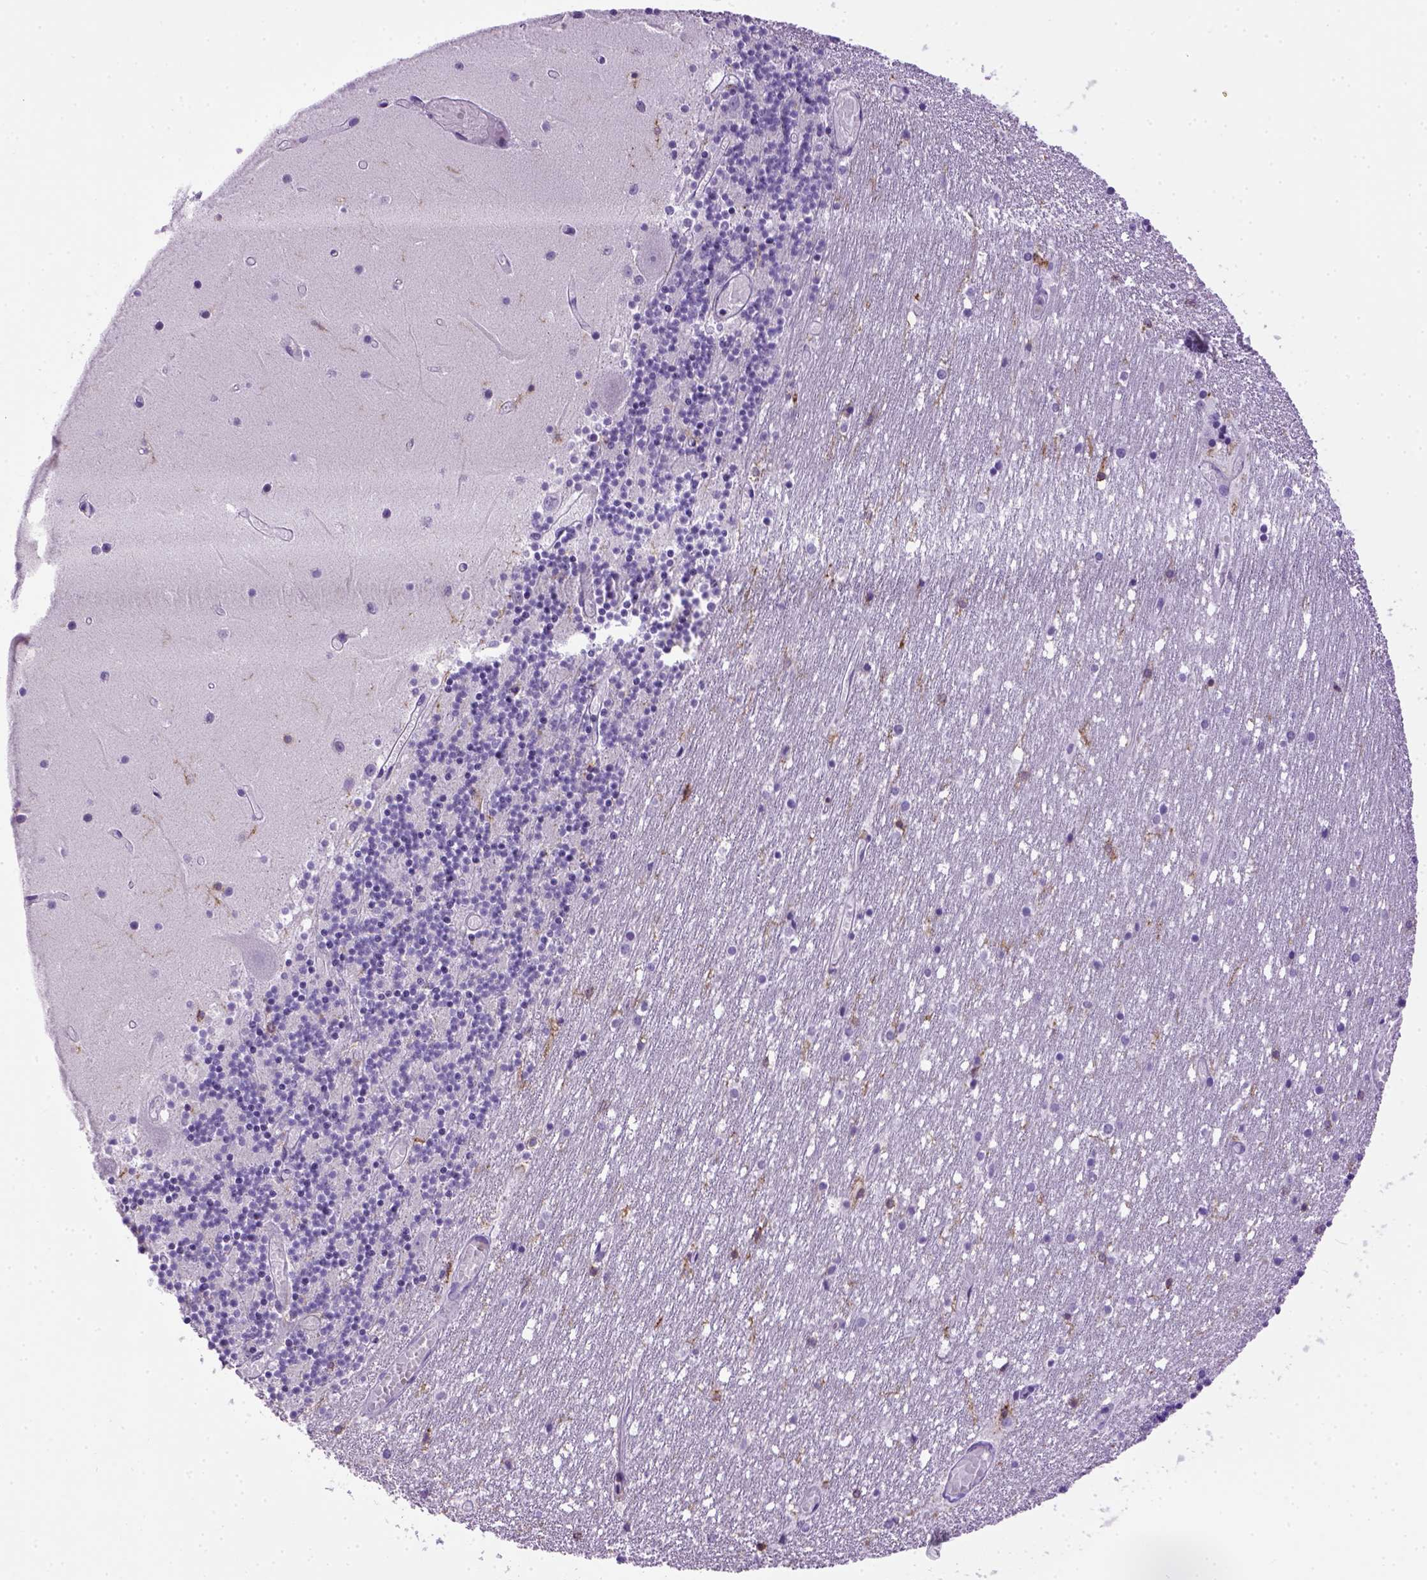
{"staining": {"intensity": "negative", "quantity": "none", "location": "none"}, "tissue": "cerebellum", "cell_type": "Cells in granular layer", "image_type": "normal", "snomed": [{"axis": "morphology", "description": "Normal tissue, NOS"}, {"axis": "topography", "description": "Cerebellum"}], "caption": "This is a histopathology image of IHC staining of benign cerebellum, which shows no staining in cells in granular layer. Nuclei are stained in blue.", "gene": "ITGAX", "patient": {"sex": "female", "age": 28}}